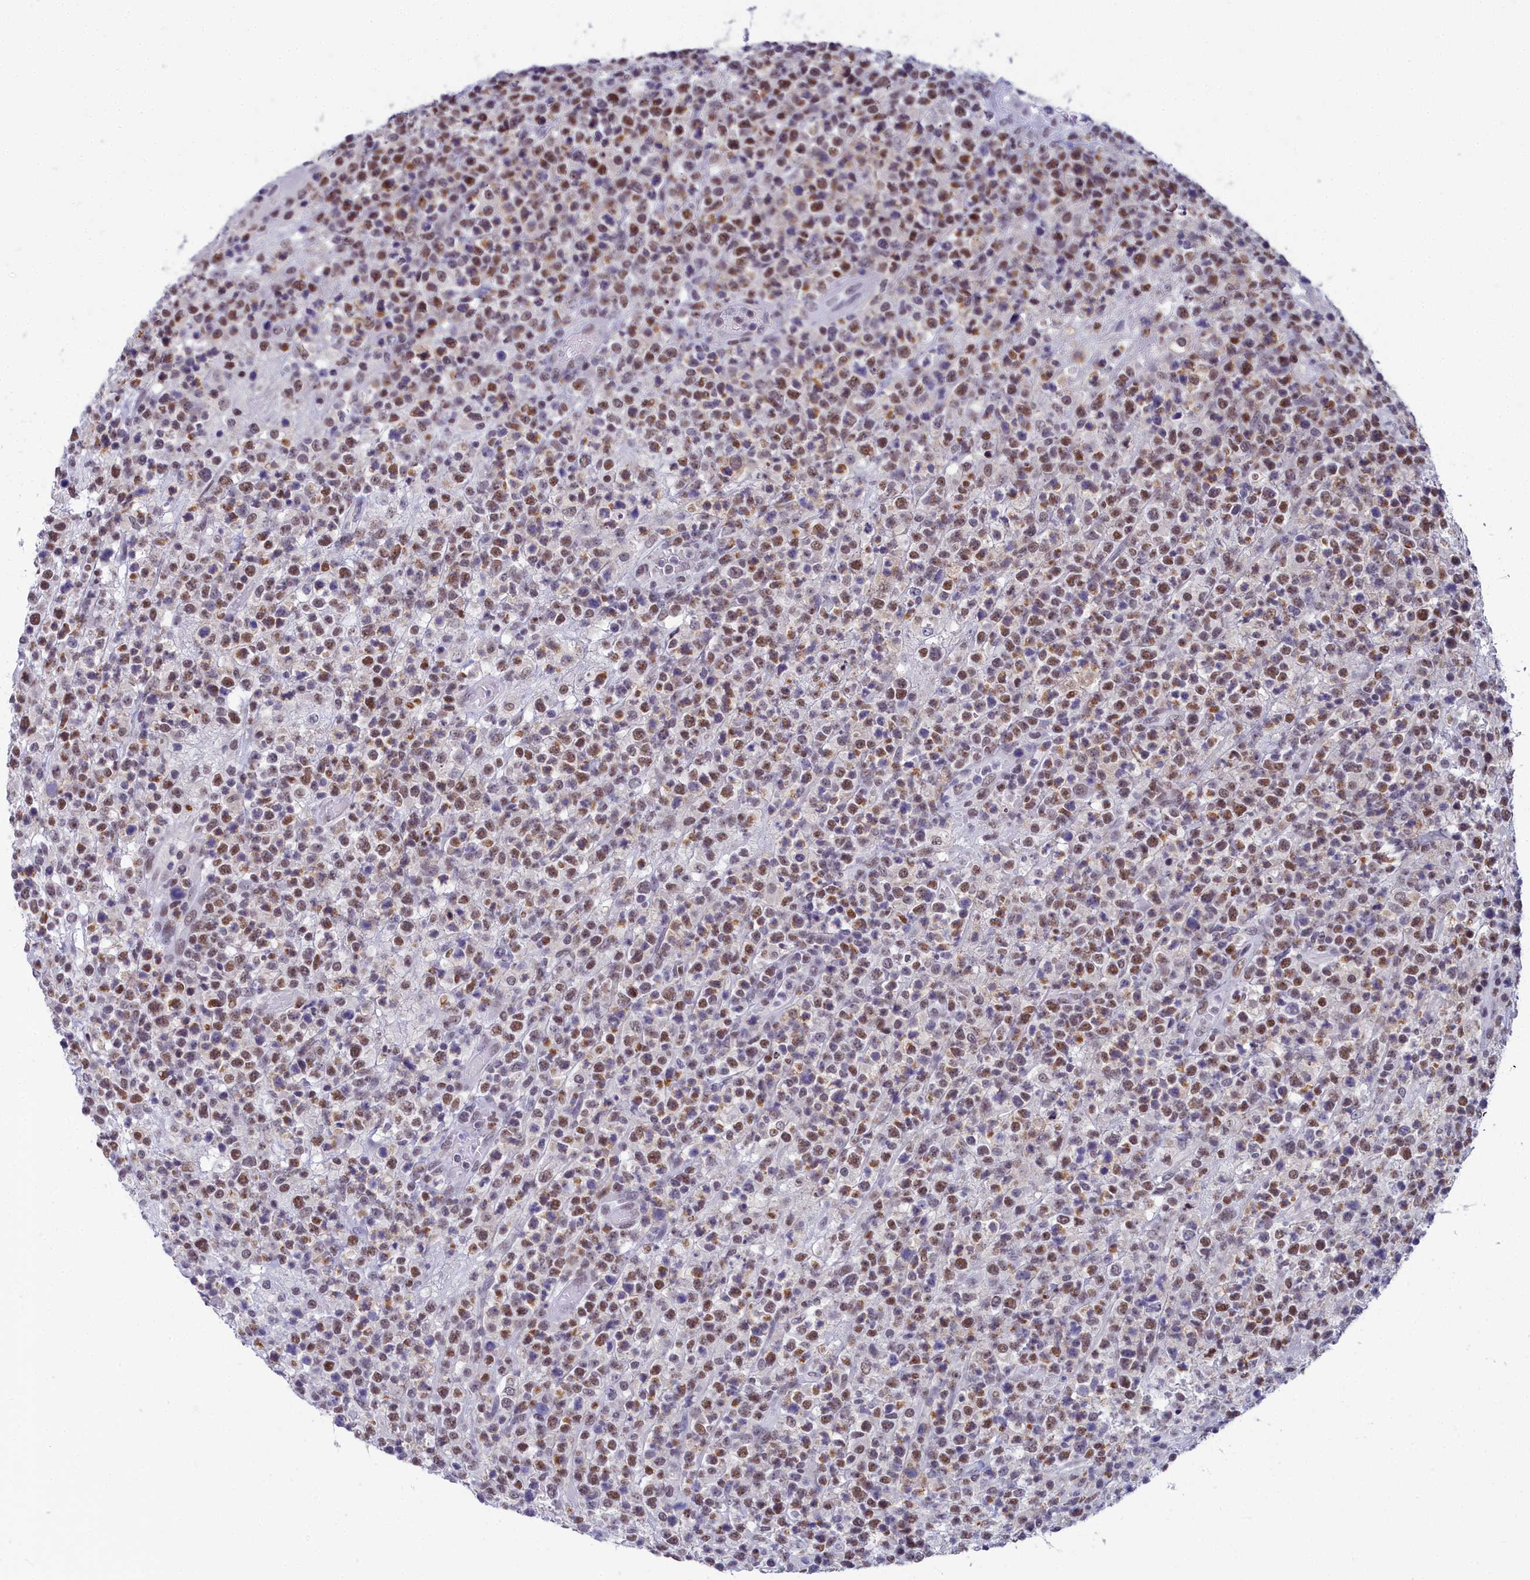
{"staining": {"intensity": "moderate", "quantity": ">75%", "location": "nuclear"}, "tissue": "lymphoma", "cell_type": "Tumor cells", "image_type": "cancer", "snomed": [{"axis": "morphology", "description": "Malignant lymphoma, non-Hodgkin's type, High grade"}, {"axis": "topography", "description": "Colon"}], "caption": "Immunohistochemistry (IHC) of human malignant lymphoma, non-Hodgkin's type (high-grade) exhibits medium levels of moderate nuclear staining in about >75% of tumor cells.", "gene": "CCDC97", "patient": {"sex": "female", "age": 53}}